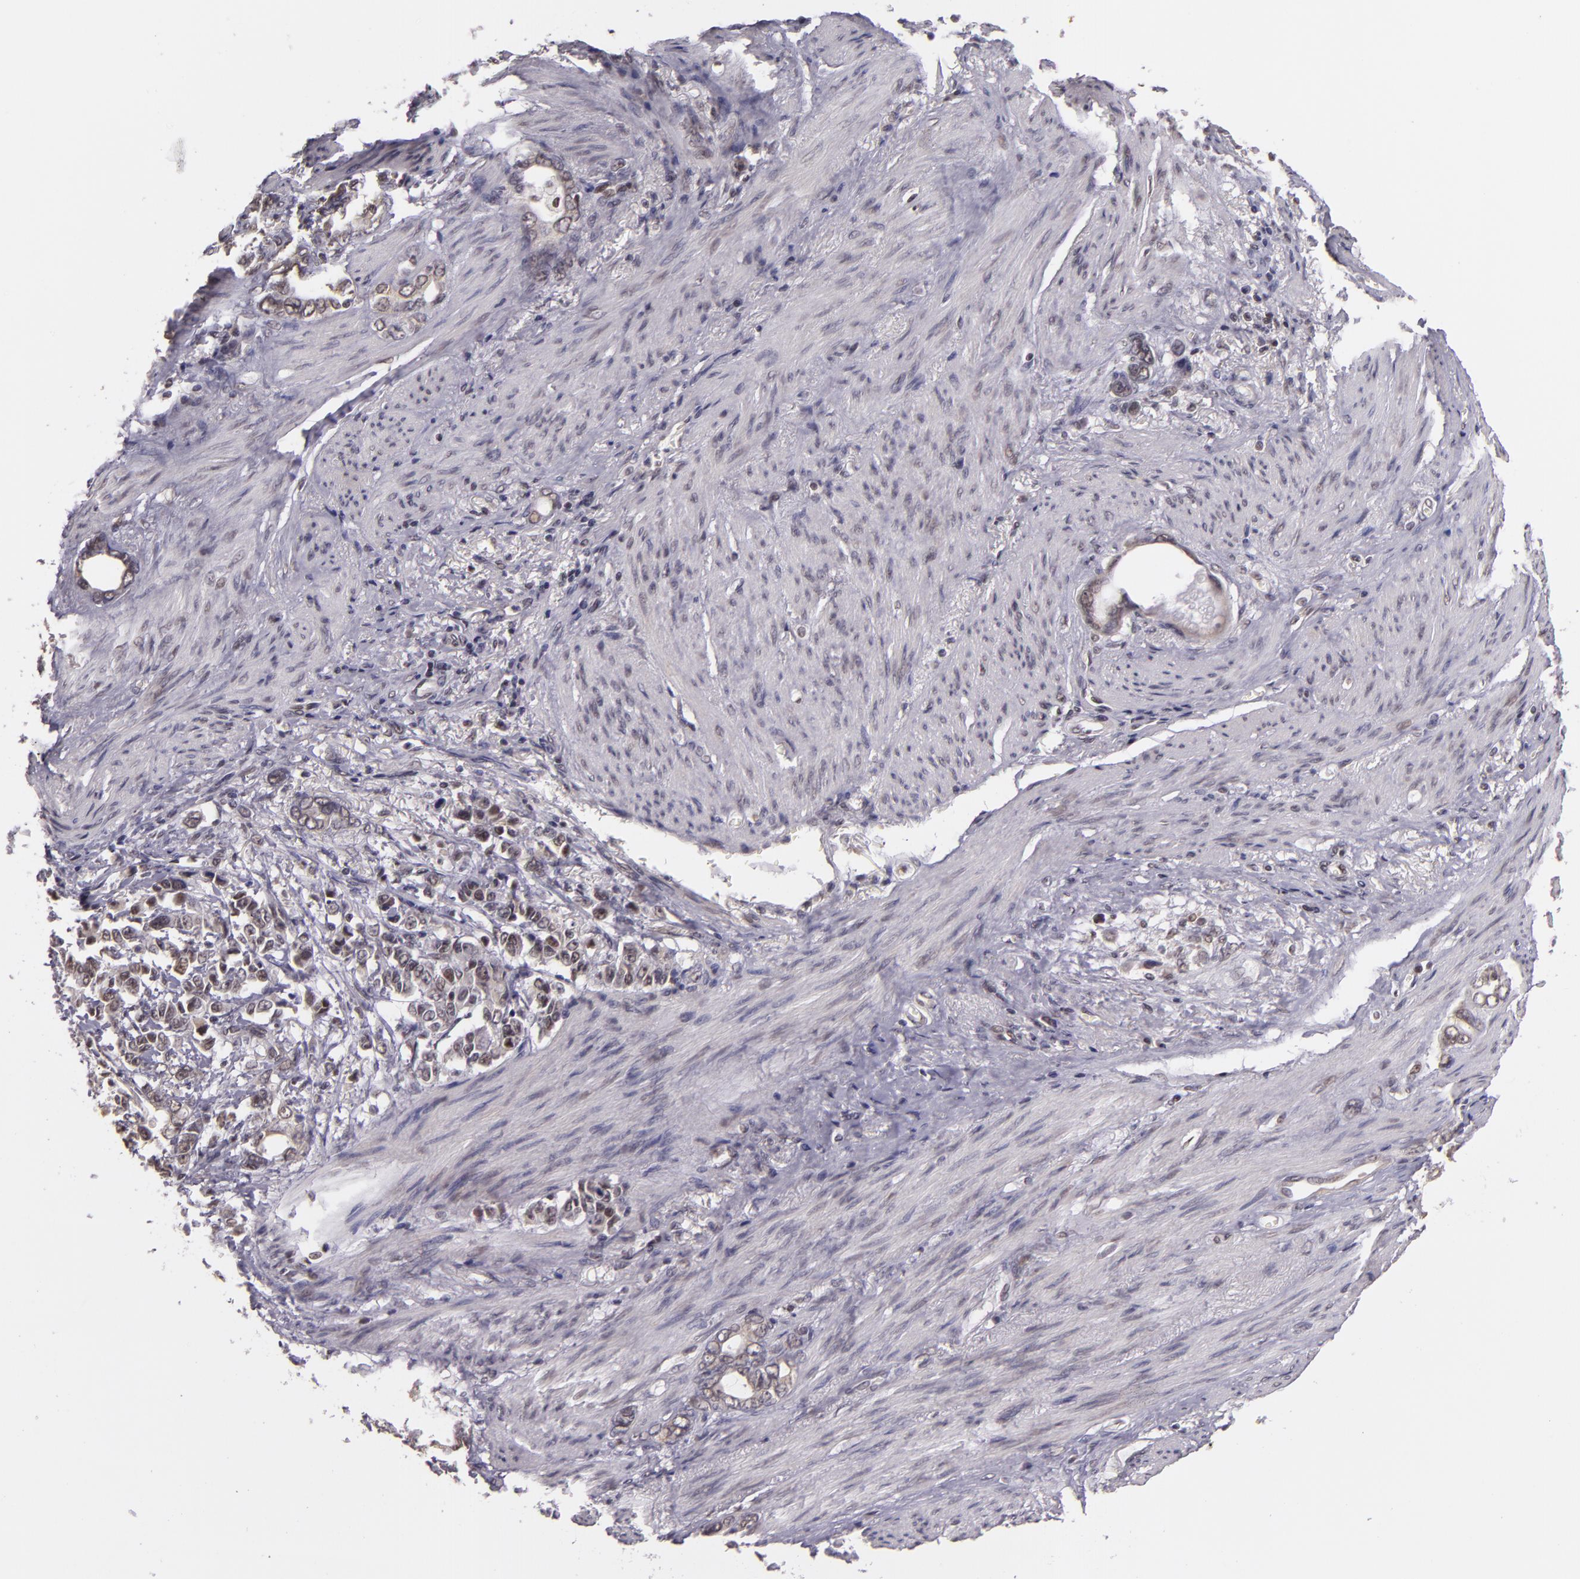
{"staining": {"intensity": "weak", "quantity": "25%-75%", "location": "cytoplasmic/membranous"}, "tissue": "stomach cancer", "cell_type": "Tumor cells", "image_type": "cancer", "snomed": [{"axis": "morphology", "description": "Adenocarcinoma, NOS"}, {"axis": "topography", "description": "Stomach"}], "caption": "Human adenocarcinoma (stomach) stained with a brown dye displays weak cytoplasmic/membranous positive positivity in about 25%-75% of tumor cells.", "gene": "ALX1", "patient": {"sex": "male", "age": 78}}